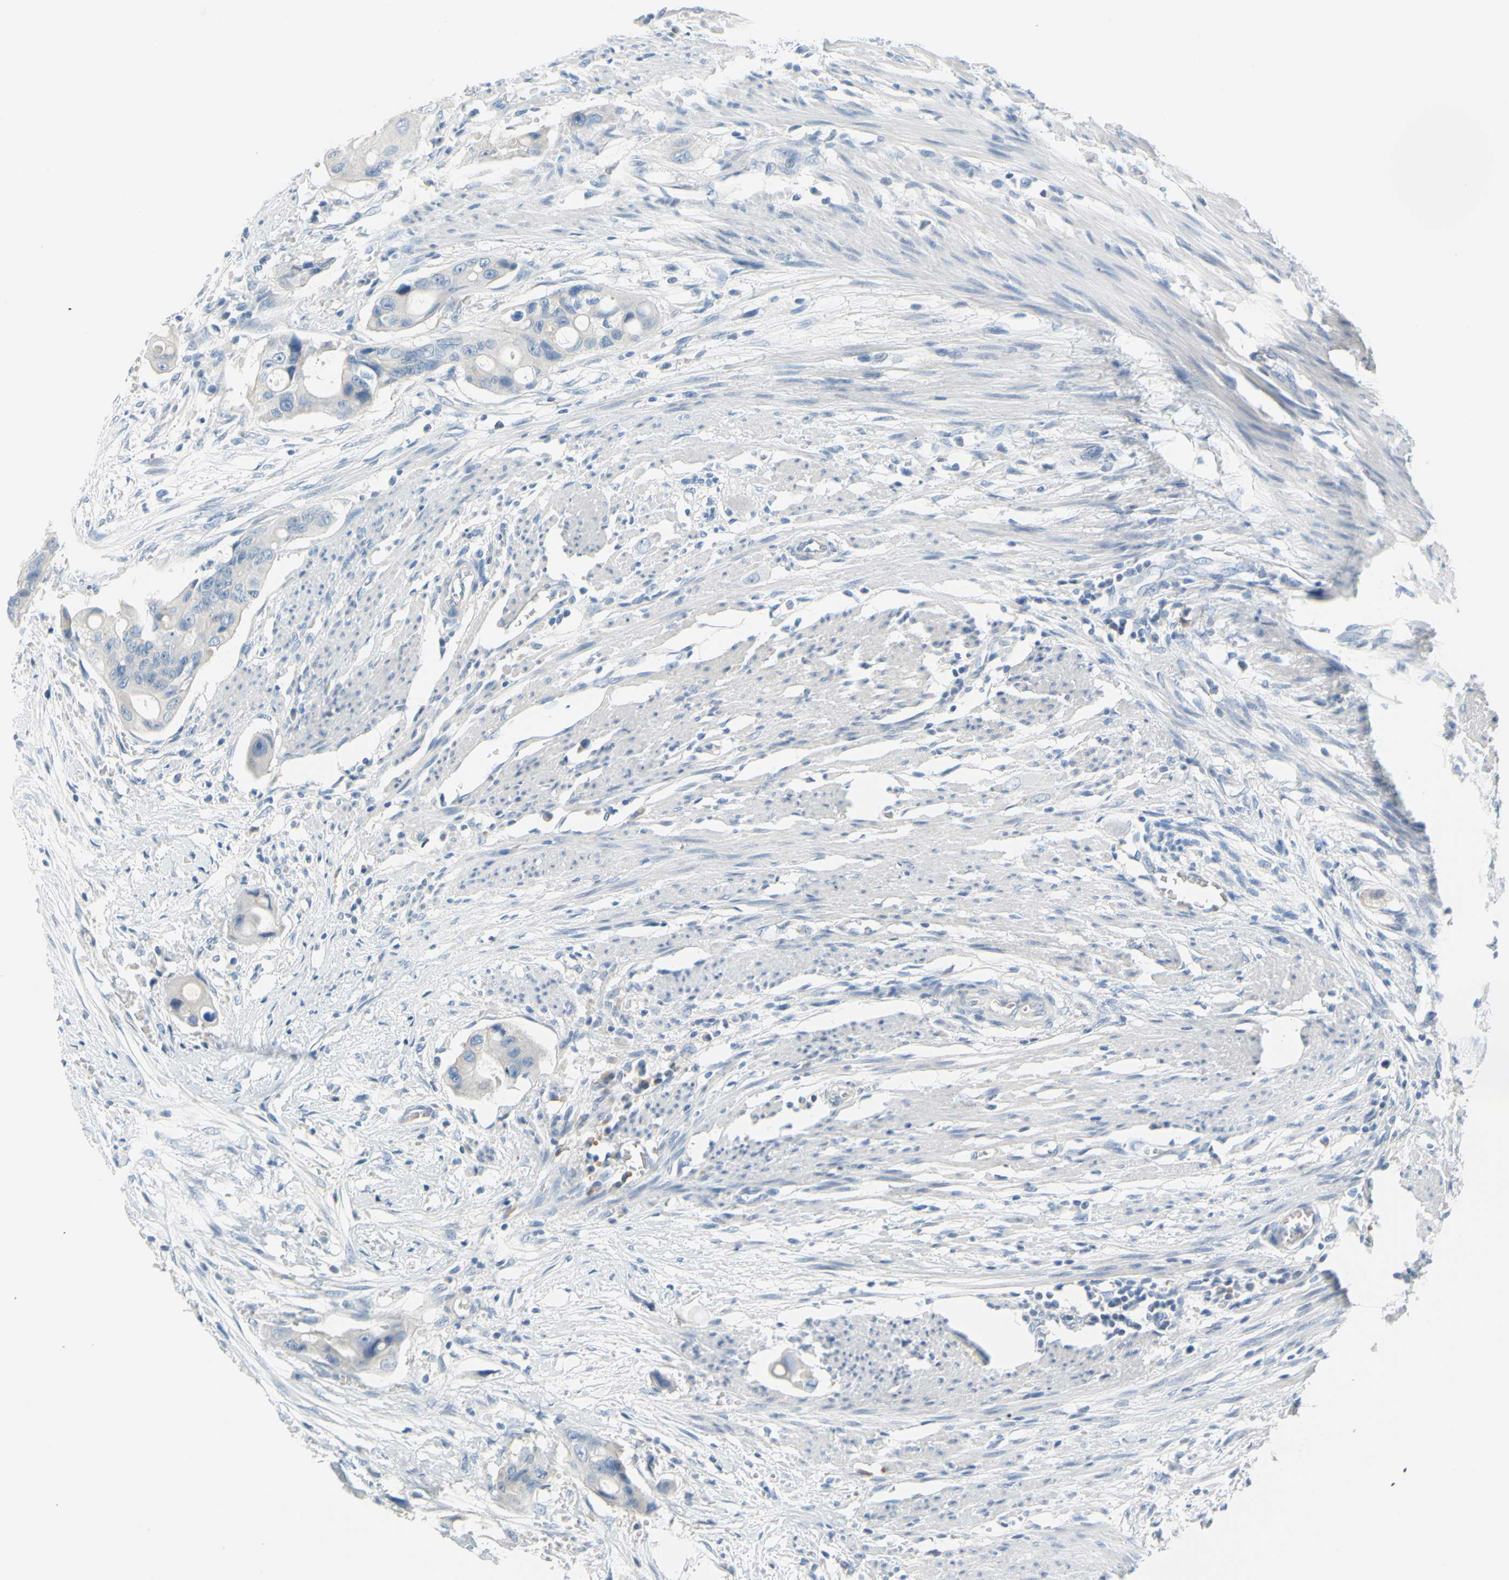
{"staining": {"intensity": "negative", "quantity": "none", "location": "none"}, "tissue": "colorectal cancer", "cell_type": "Tumor cells", "image_type": "cancer", "snomed": [{"axis": "morphology", "description": "Adenocarcinoma, NOS"}, {"axis": "topography", "description": "Colon"}], "caption": "Immunohistochemical staining of colorectal cancer (adenocarcinoma) reveals no significant expression in tumor cells. Brightfield microscopy of IHC stained with DAB (brown) and hematoxylin (blue), captured at high magnification.", "gene": "DCT", "patient": {"sex": "female", "age": 57}}